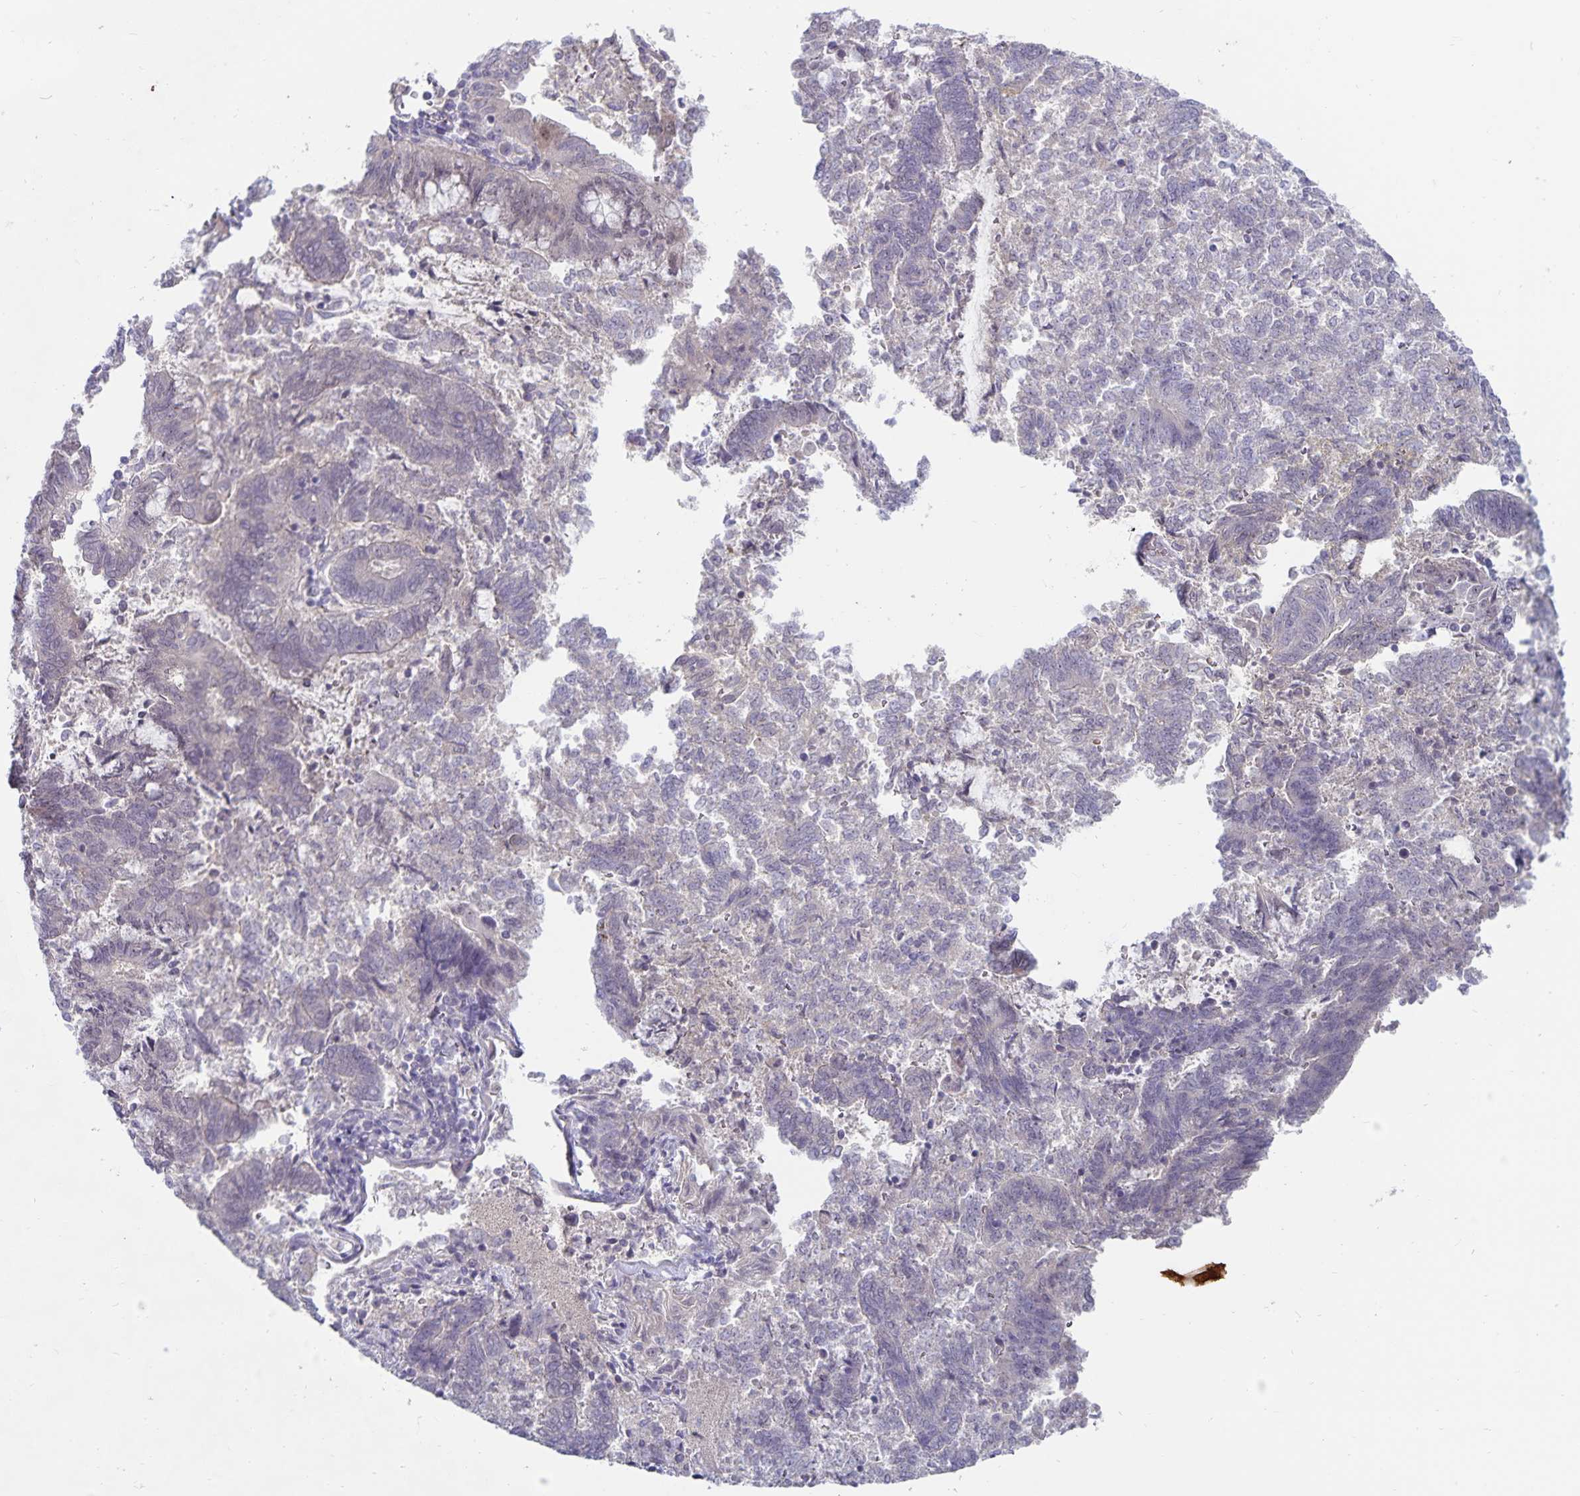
{"staining": {"intensity": "negative", "quantity": "none", "location": "none"}, "tissue": "endometrial cancer", "cell_type": "Tumor cells", "image_type": "cancer", "snomed": [{"axis": "morphology", "description": "Adenocarcinoma, NOS"}, {"axis": "topography", "description": "Endometrium"}], "caption": "IHC of endometrial adenocarcinoma shows no positivity in tumor cells.", "gene": "CDKN2B", "patient": {"sex": "female", "age": 65}}